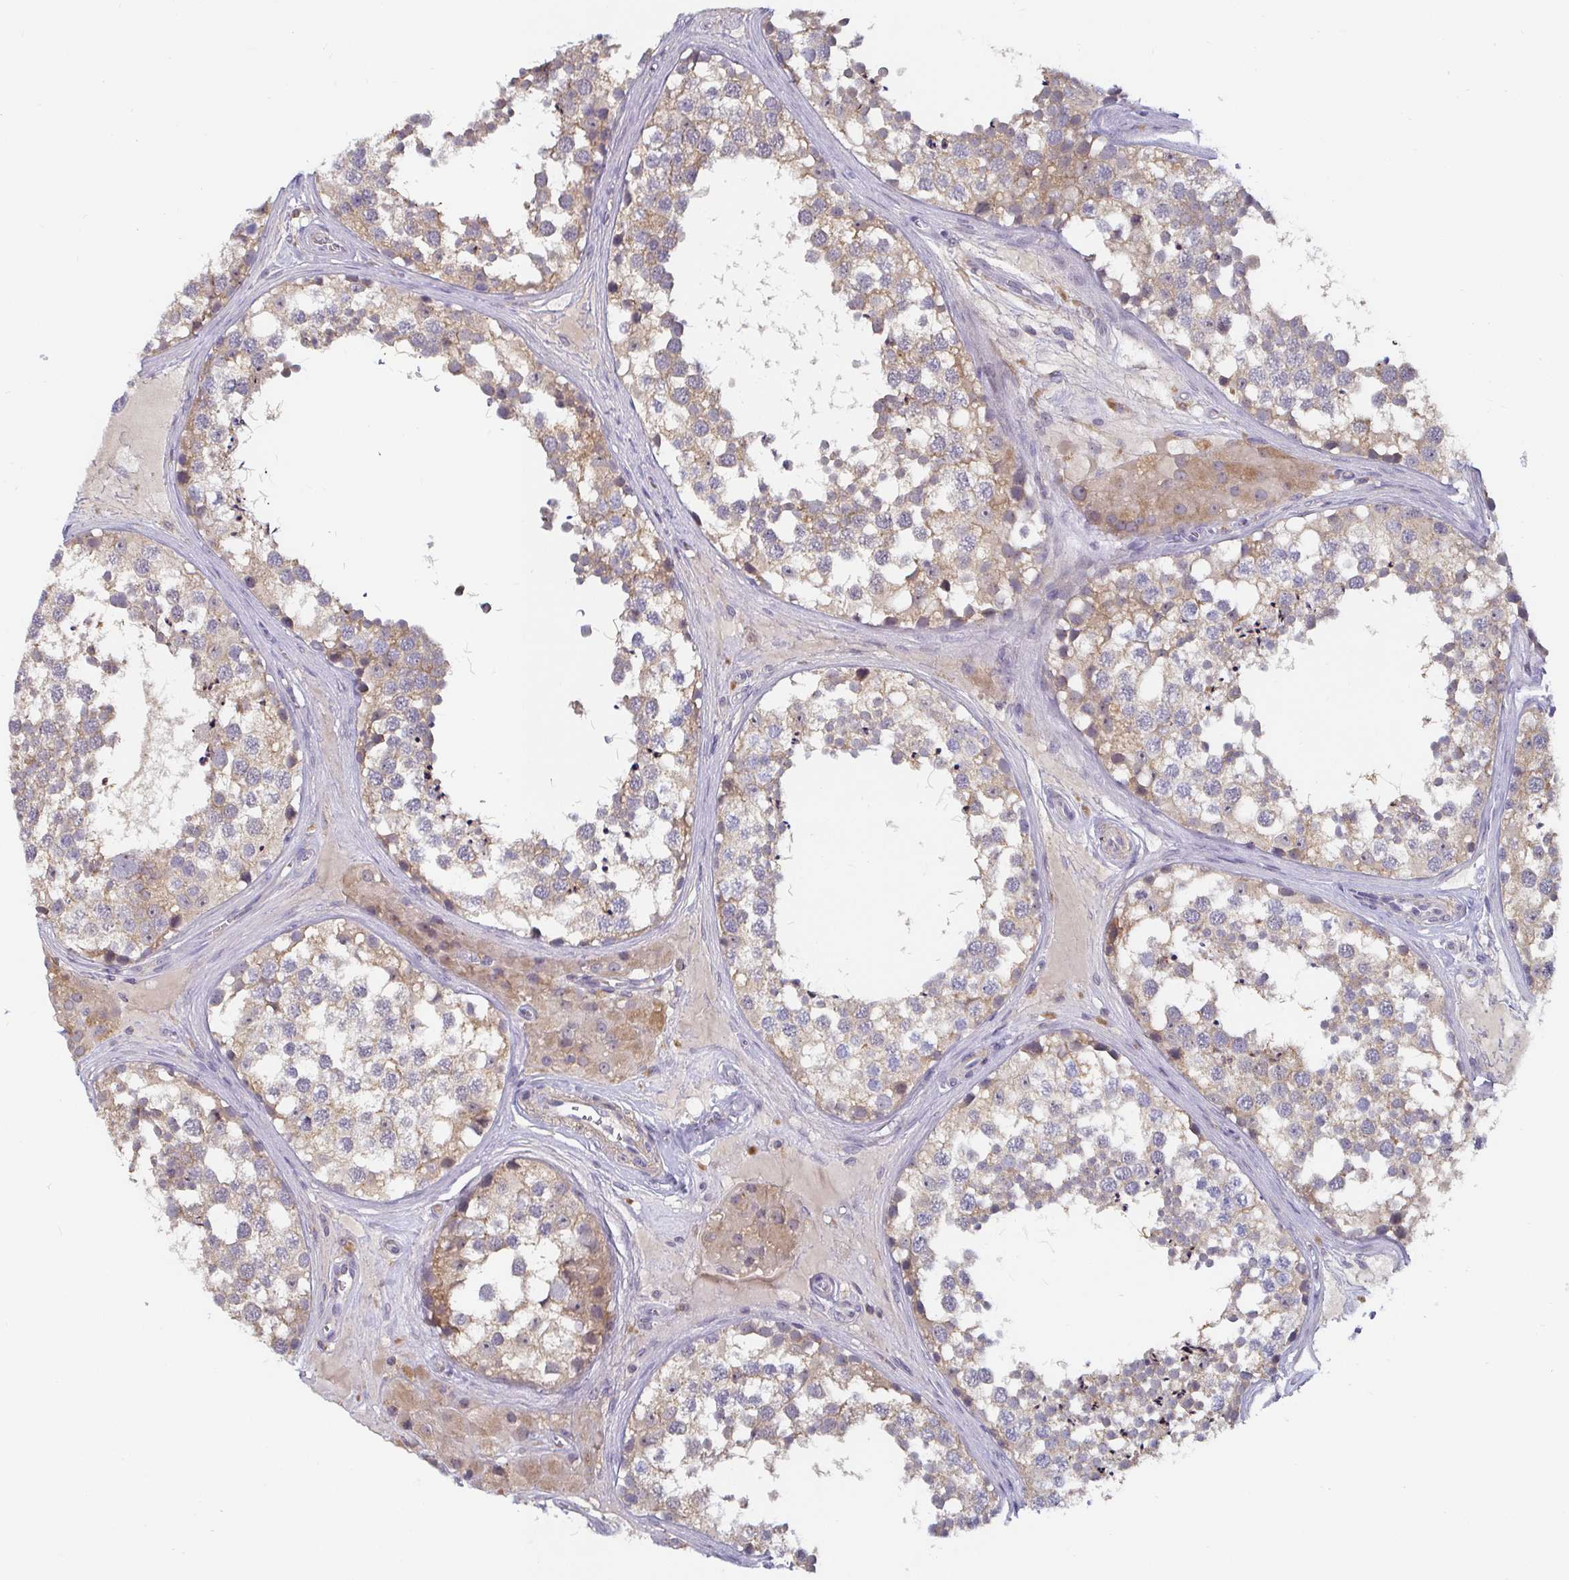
{"staining": {"intensity": "weak", "quantity": "25%-75%", "location": "cytoplasmic/membranous"}, "tissue": "testis", "cell_type": "Cells in seminiferous ducts", "image_type": "normal", "snomed": [{"axis": "morphology", "description": "Normal tissue, NOS"}, {"axis": "morphology", "description": "Seminoma, NOS"}, {"axis": "topography", "description": "Testis"}], "caption": "This photomicrograph demonstrates normal testis stained with IHC to label a protein in brown. The cytoplasmic/membranous of cells in seminiferous ducts show weak positivity for the protein. Nuclei are counter-stained blue.", "gene": "CDH18", "patient": {"sex": "male", "age": 65}}